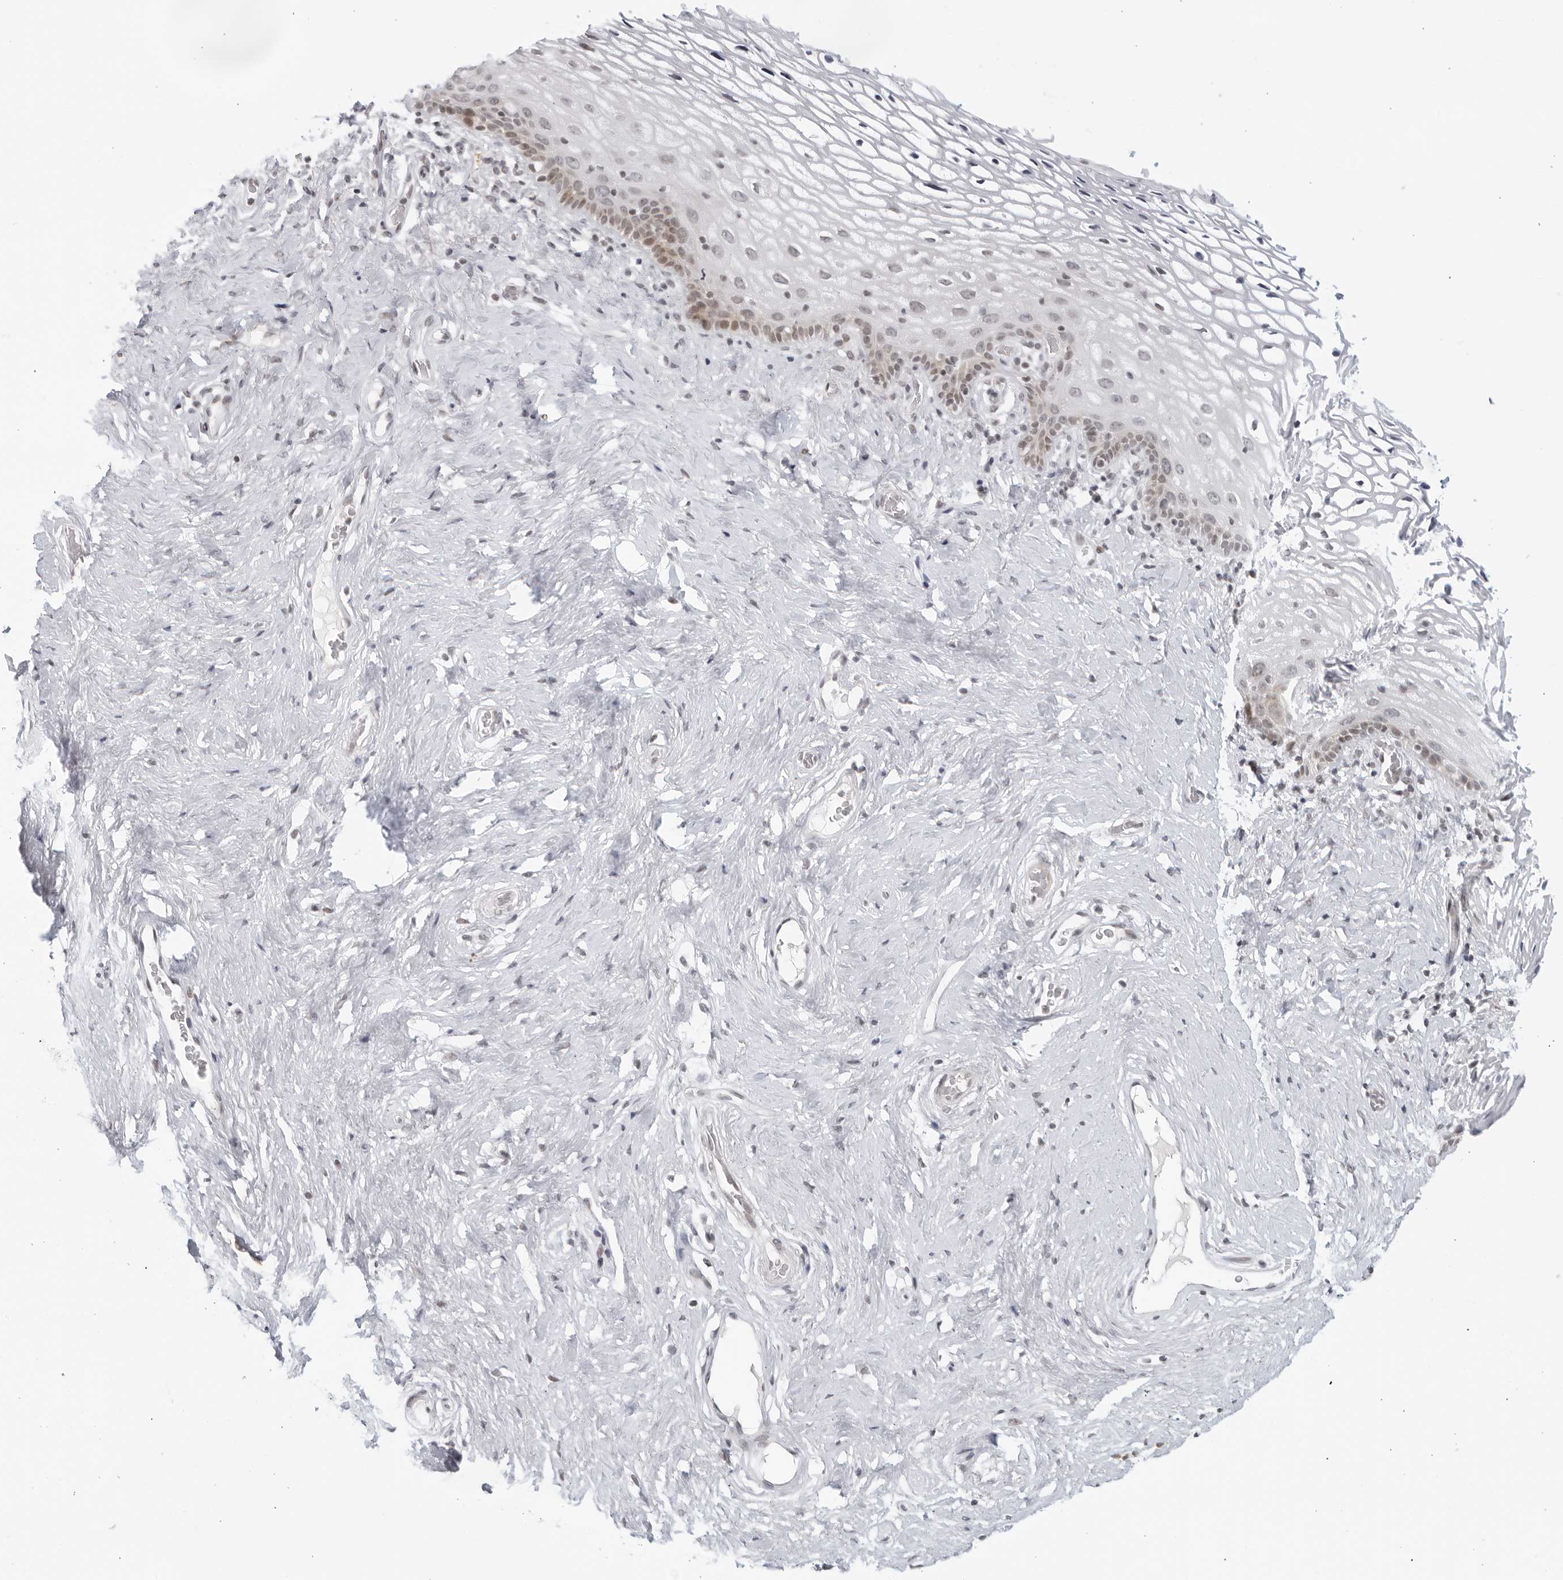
{"staining": {"intensity": "weak", "quantity": "<25%", "location": "cytoplasmic/membranous"}, "tissue": "vagina", "cell_type": "Squamous epithelial cells", "image_type": "normal", "snomed": [{"axis": "morphology", "description": "Normal tissue, NOS"}, {"axis": "morphology", "description": "Adenocarcinoma, NOS"}, {"axis": "topography", "description": "Rectum"}, {"axis": "topography", "description": "Vagina"}], "caption": "Image shows no significant protein expression in squamous epithelial cells of normal vagina.", "gene": "RAB11FIP3", "patient": {"sex": "female", "age": 71}}